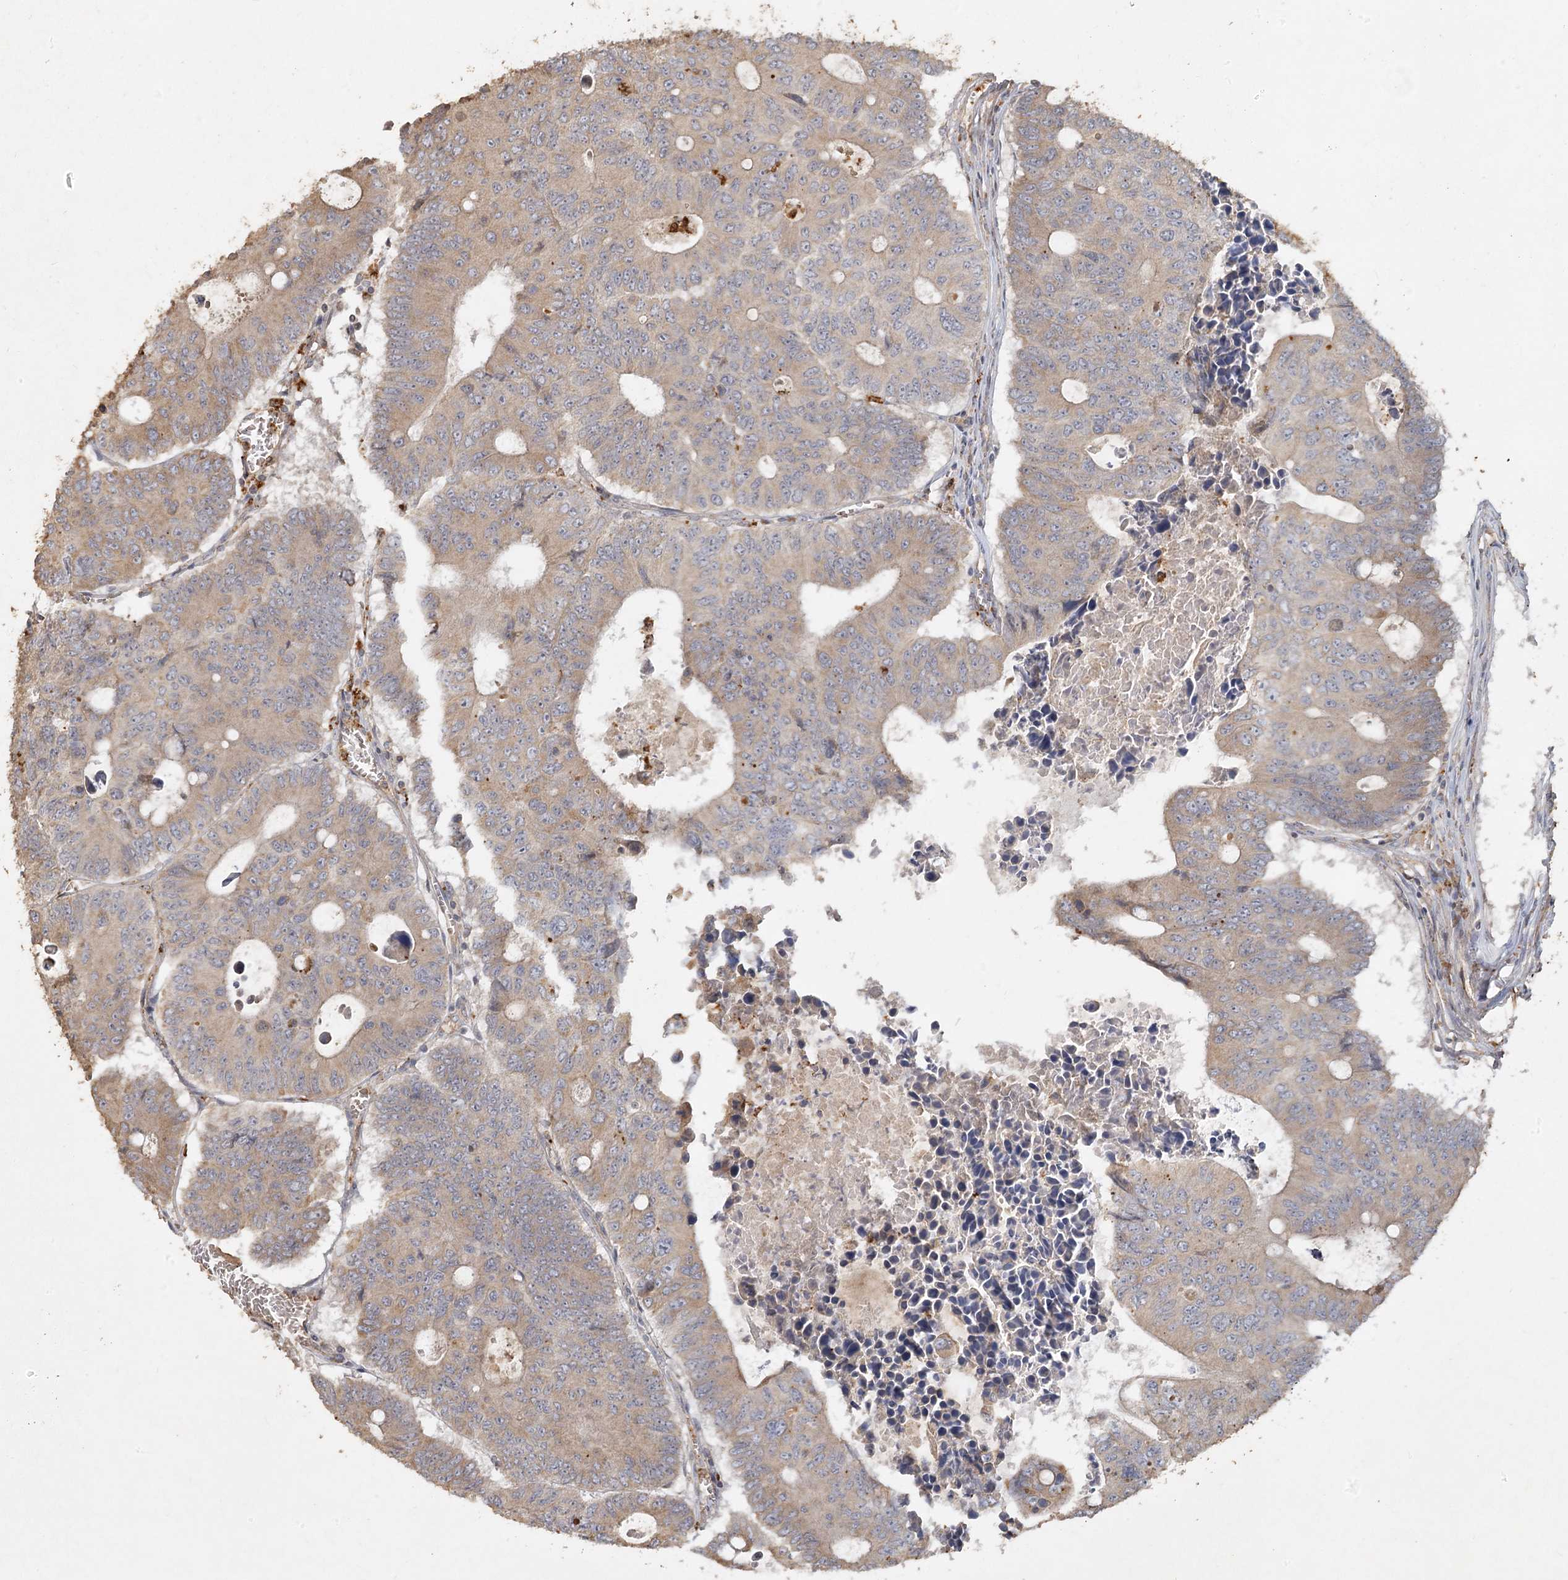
{"staining": {"intensity": "weak", "quantity": ">75%", "location": "cytoplasmic/membranous"}, "tissue": "colorectal cancer", "cell_type": "Tumor cells", "image_type": "cancer", "snomed": [{"axis": "morphology", "description": "Adenocarcinoma, NOS"}, {"axis": "topography", "description": "Colon"}], "caption": "The photomicrograph shows immunohistochemical staining of colorectal adenocarcinoma. There is weak cytoplasmic/membranous expression is seen in about >75% of tumor cells.", "gene": "PIK3C2A", "patient": {"sex": "male", "age": 87}}